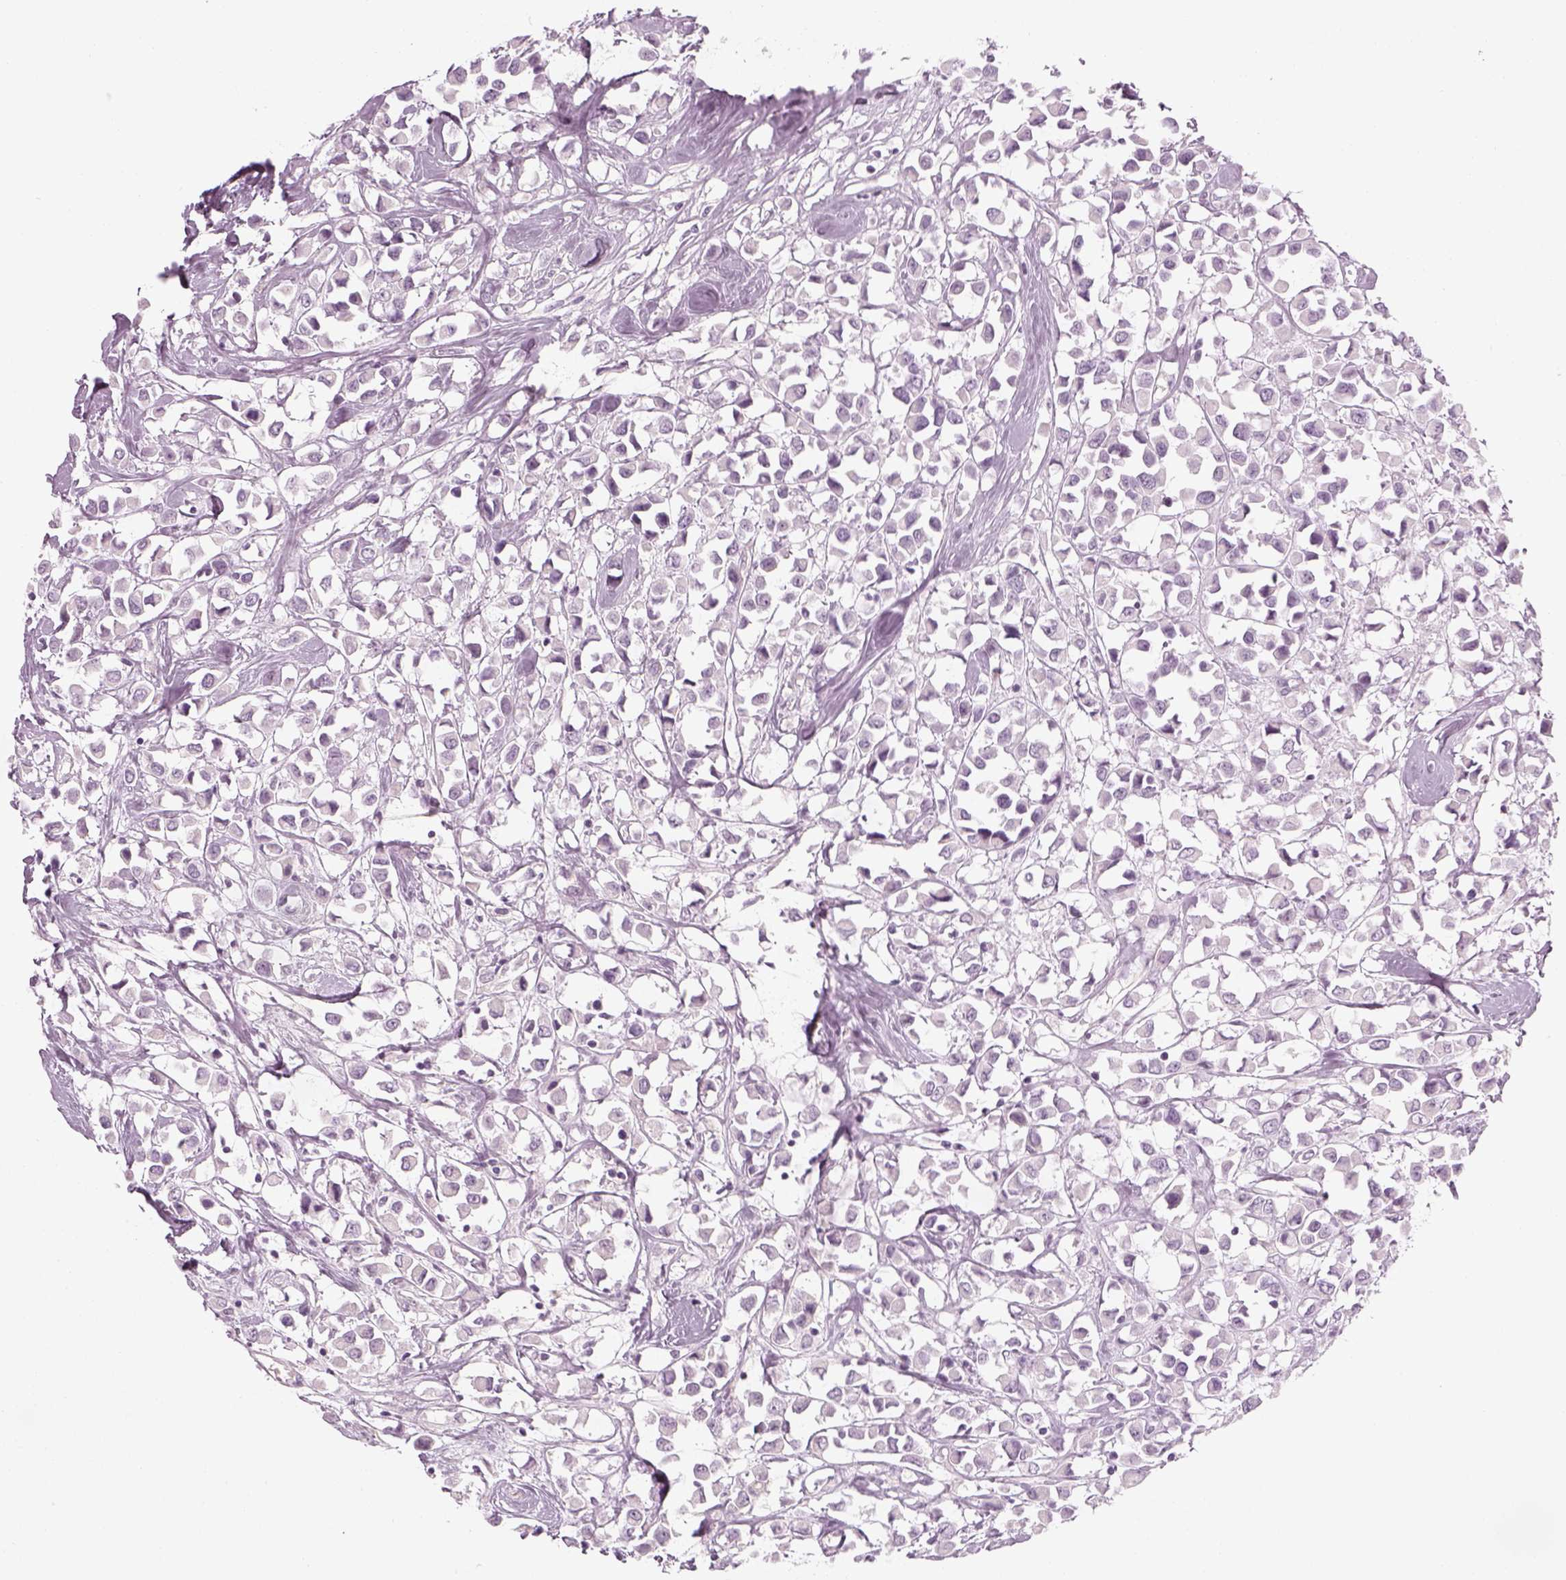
{"staining": {"intensity": "negative", "quantity": "none", "location": "none"}, "tissue": "breast cancer", "cell_type": "Tumor cells", "image_type": "cancer", "snomed": [{"axis": "morphology", "description": "Duct carcinoma"}, {"axis": "topography", "description": "Breast"}], "caption": "Immunohistochemistry (IHC) image of neoplastic tissue: human breast infiltrating ductal carcinoma stained with DAB exhibits no significant protein positivity in tumor cells.", "gene": "GAS2L2", "patient": {"sex": "female", "age": 61}}